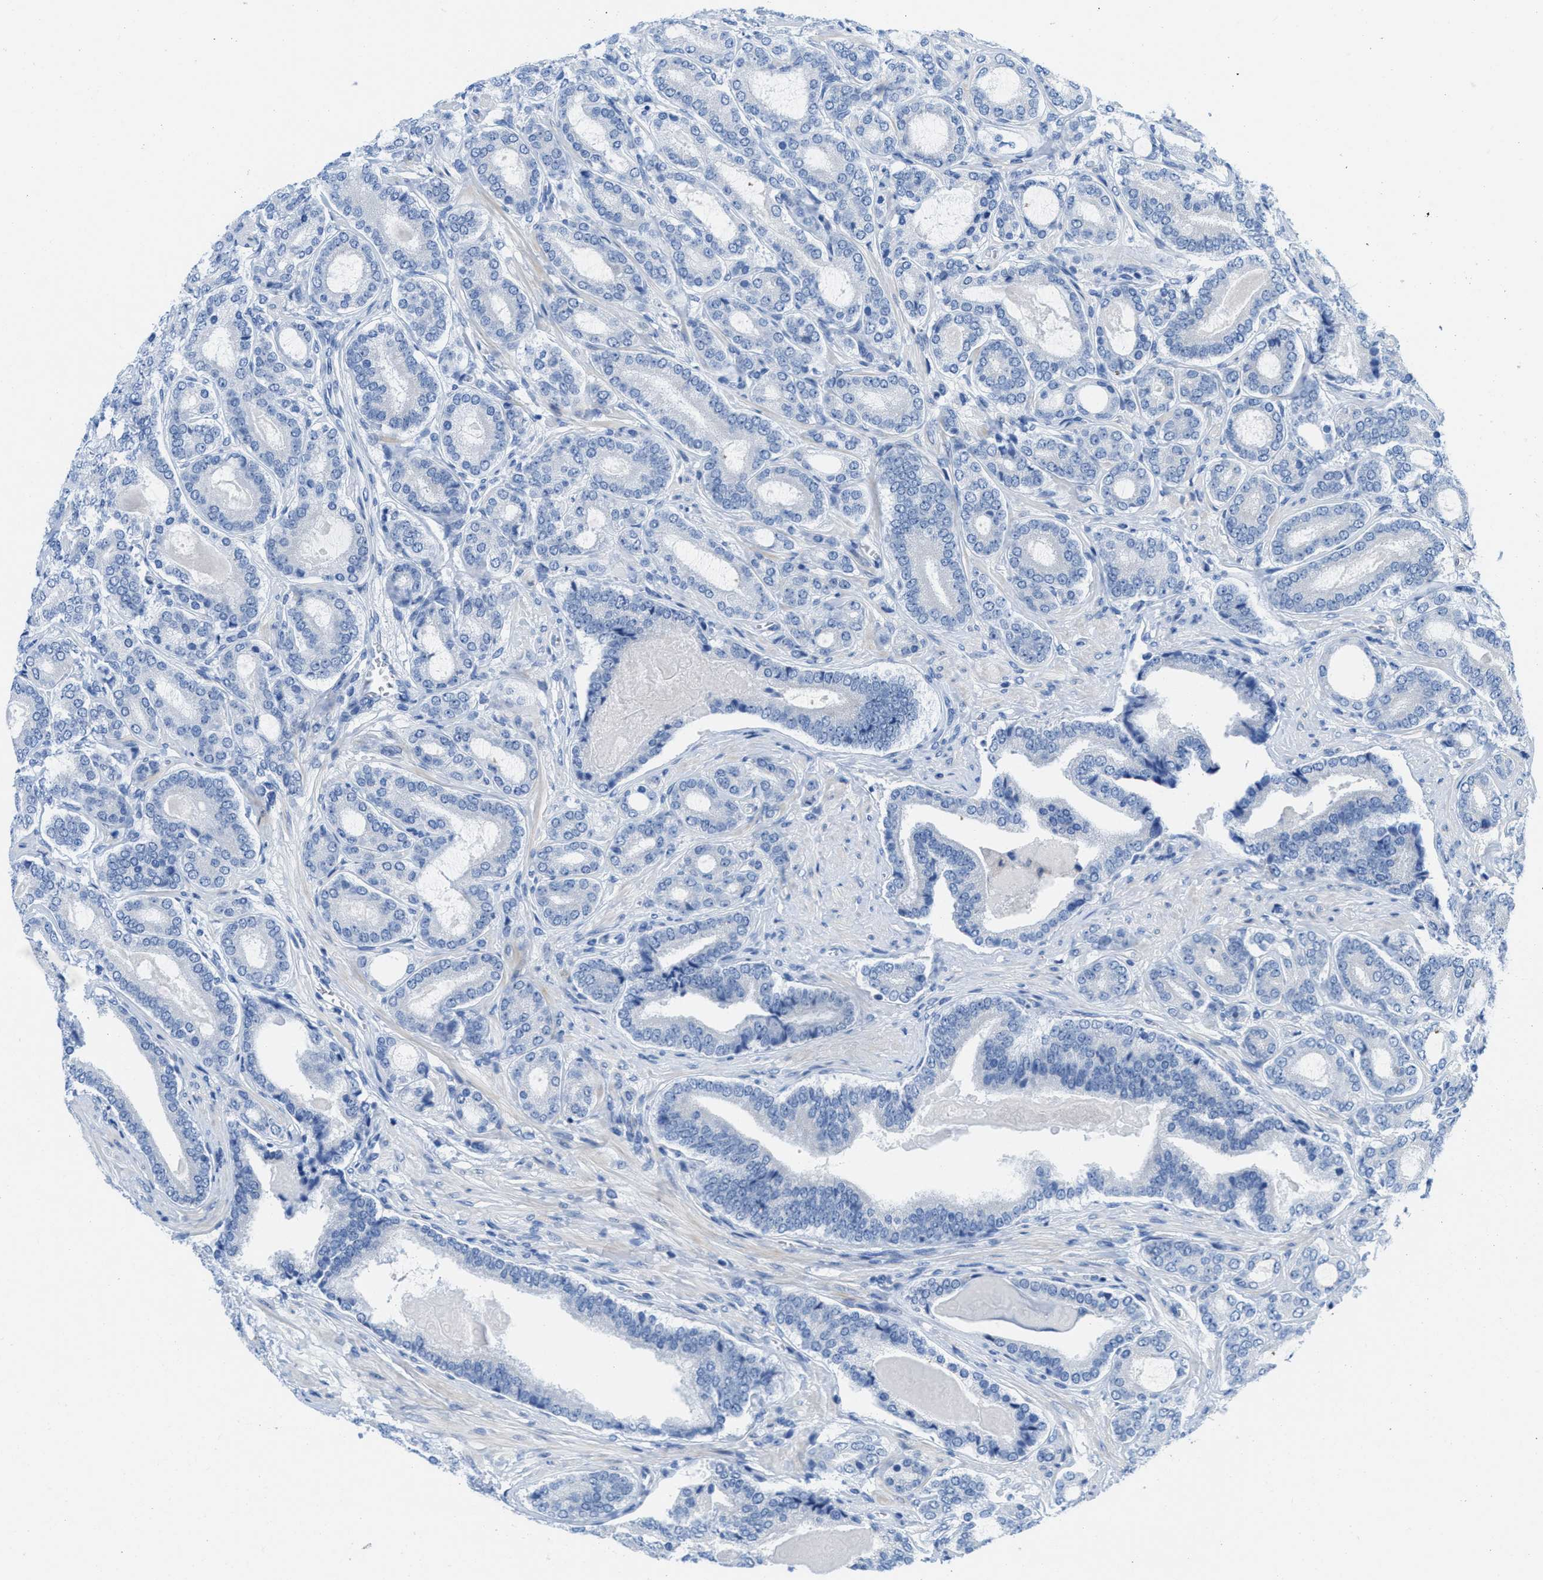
{"staining": {"intensity": "negative", "quantity": "none", "location": "none"}, "tissue": "prostate cancer", "cell_type": "Tumor cells", "image_type": "cancer", "snomed": [{"axis": "morphology", "description": "Adenocarcinoma, High grade"}, {"axis": "topography", "description": "Prostate"}], "caption": "High power microscopy photomicrograph of an immunohistochemistry image of high-grade adenocarcinoma (prostate), revealing no significant positivity in tumor cells.", "gene": "PTDSS1", "patient": {"sex": "male", "age": 60}}